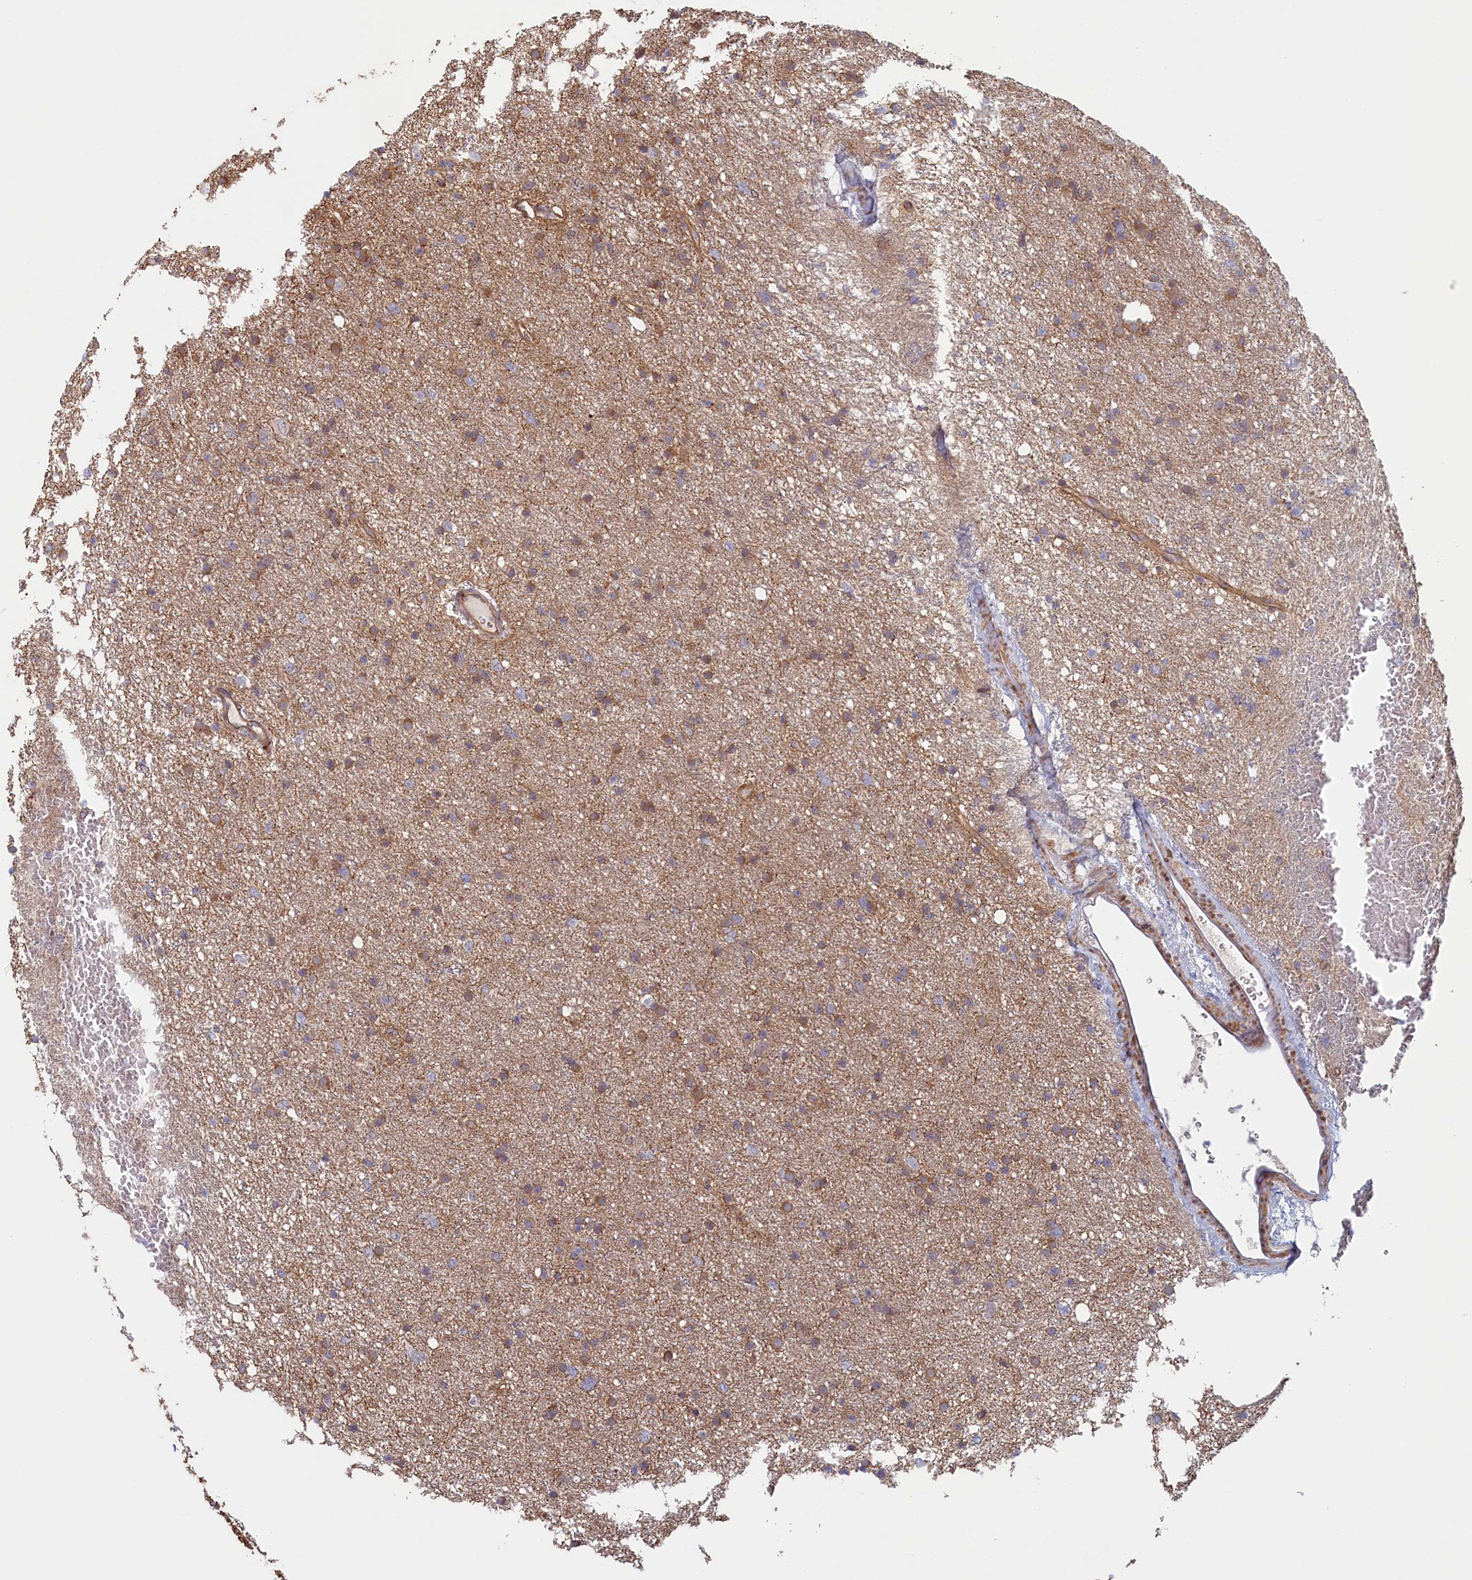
{"staining": {"intensity": "moderate", "quantity": "<25%", "location": "cytoplasmic/membranous"}, "tissue": "glioma", "cell_type": "Tumor cells", "image_type": "cancer", "snomed": [{"axis": "morphology", "description": "Glioma, malignant, Low grade"}, {"axis": "topography", "description": "Cerebral cortex"}], "caption": "IHC image of glioma stained for a protein (brown), which displays low levels of moderate cytoplasmic/membranous staining in about <25% of tumor cells.", "gene": "RILPL1", "patient": {"sex": "female", "age": 39}}